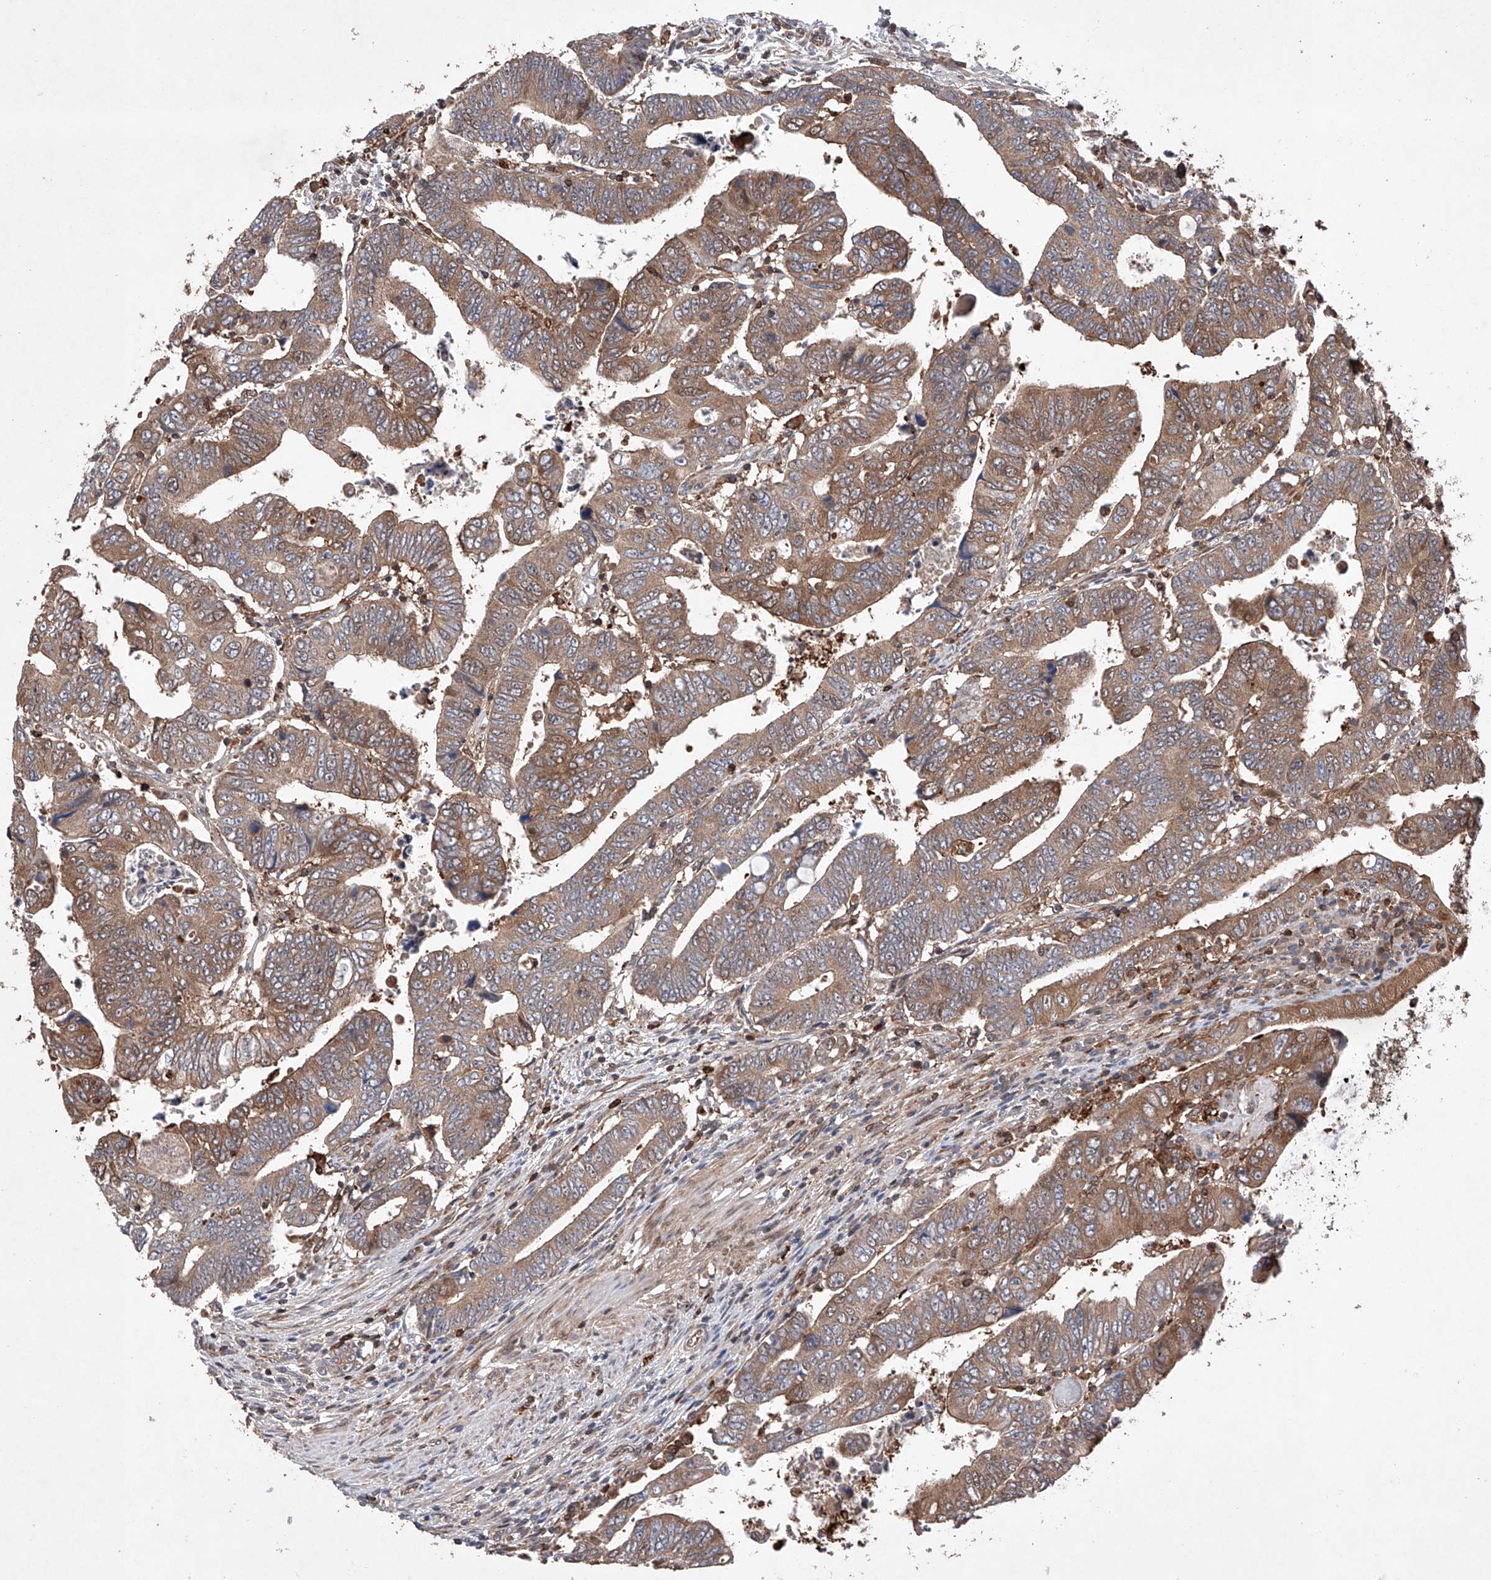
{"staining": {"intensity": "moderate", "quantity": ">75%", "location": "cytoplasmic/membranous"}, "tissue": "colorectal cancer", "cell_type": "Tumor cells", "image_type": "cancer", "snomed": [{"axis": "morphology", "description": "Normal tissue, NOS"}, {"axis": "morphology", "description": "Adenocarcinoma, NOS"}, {"axis": "topography", "description": "Rectum"}], "caption": "Immunohistochemistry (DAB) staining of human colorectal cancer (adenocarcinoma) reveals moderate cytoplasmic/membranous protein expression in approximately >75% of tumor cells. The protein is shown in brown color, while the nuclei are stained blue.", "gene": "TIMM23", "patient": {"sex": "female", "age": 65}}